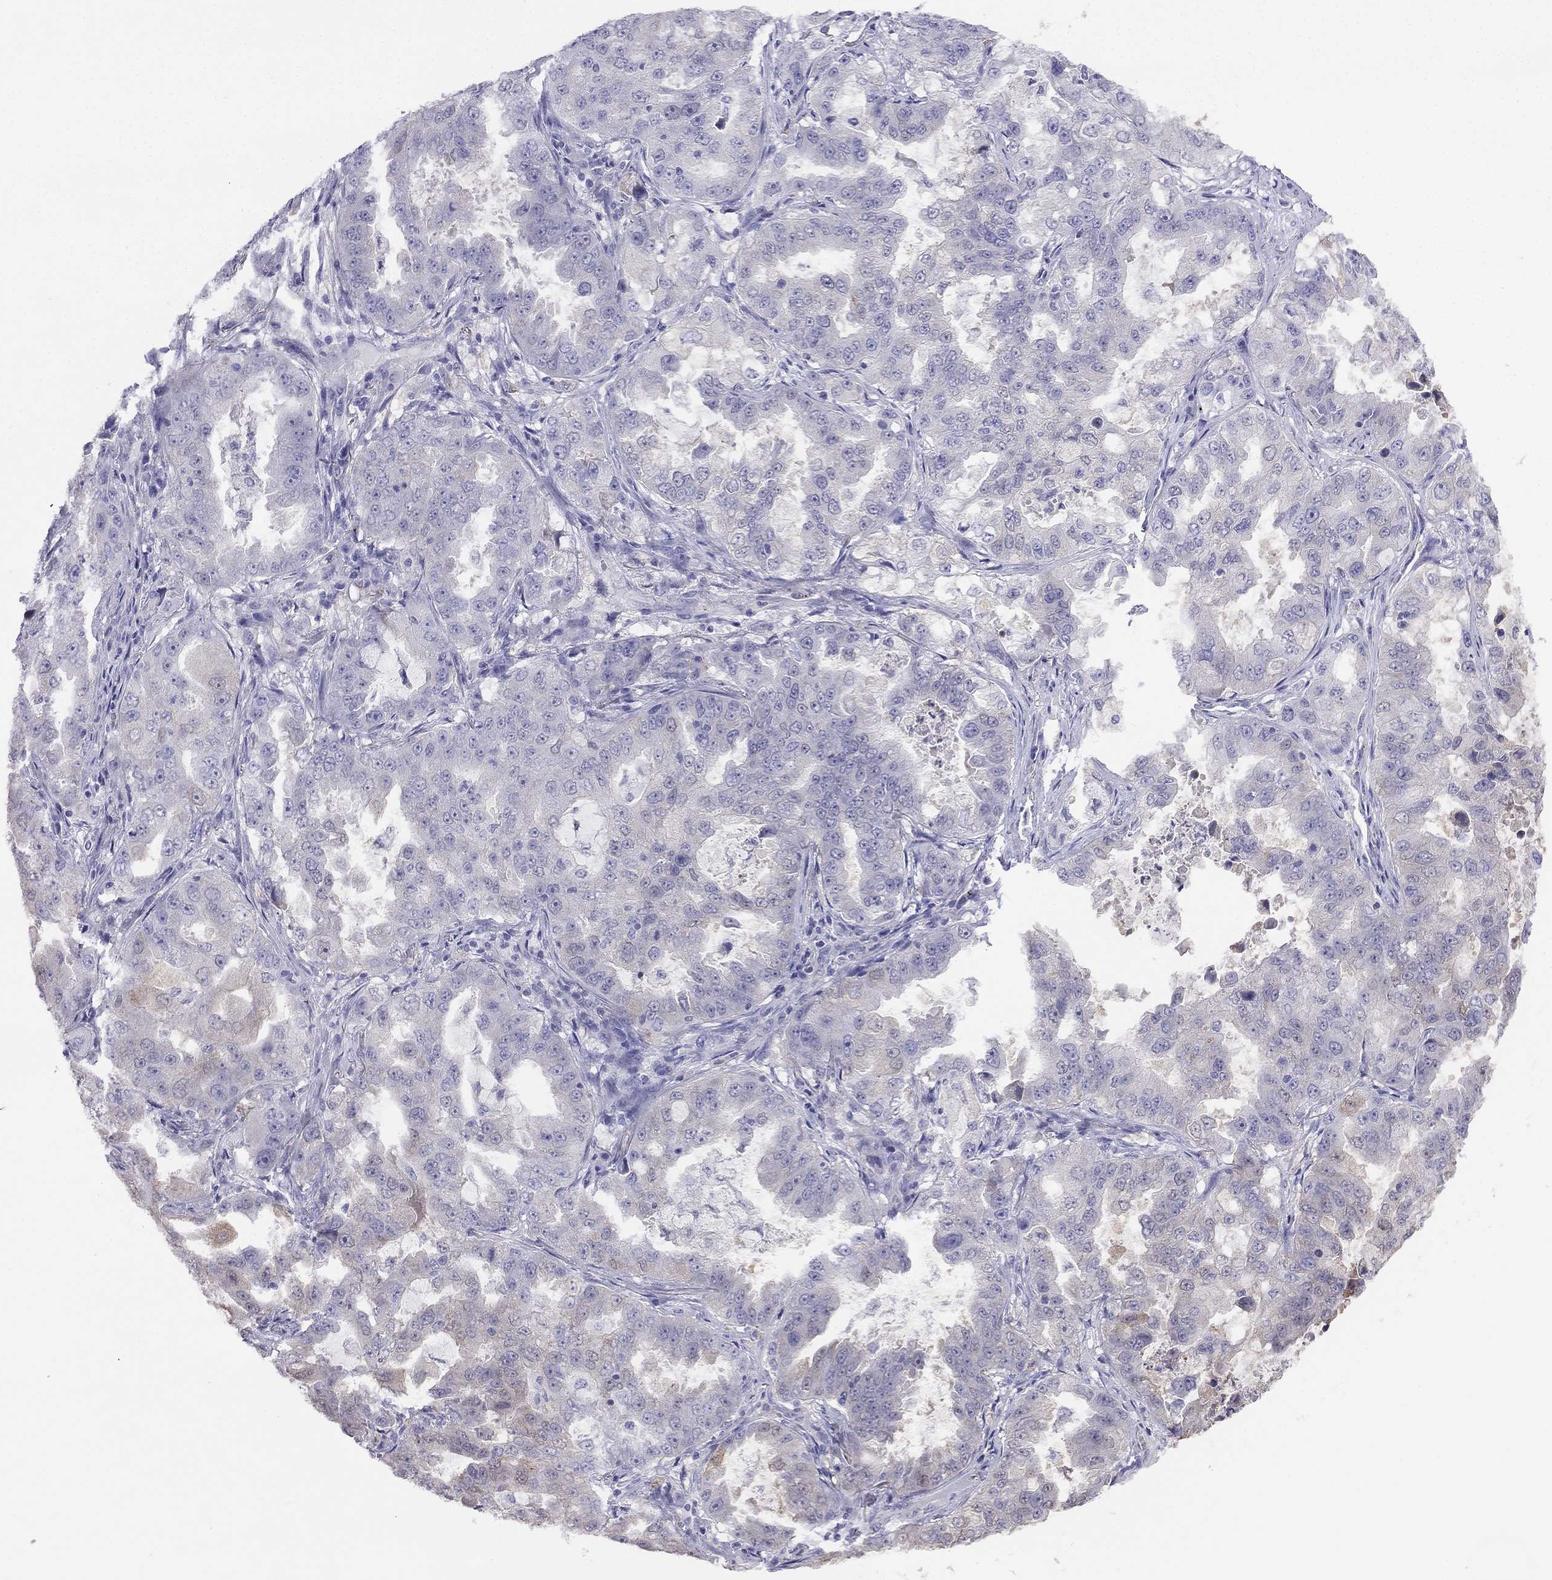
{"staining": {"intensity": "negative", "quantity": "none", "location": "none"}, "tissue": "lung cancer", "cell_type": "Tumor cells", "image_type": "cancer", "snomed": [{"axis": "morphology", "description": "Adenocarcinoma, NOS"}, {"axis": "topography", "description": "Lung"}], "caption": "Immunohistochemistry (IHC) of lung cancer shows no expression in tumor cells.", "gene": "ALOXE3", "patient": {"sex": "female", "age": 61}}